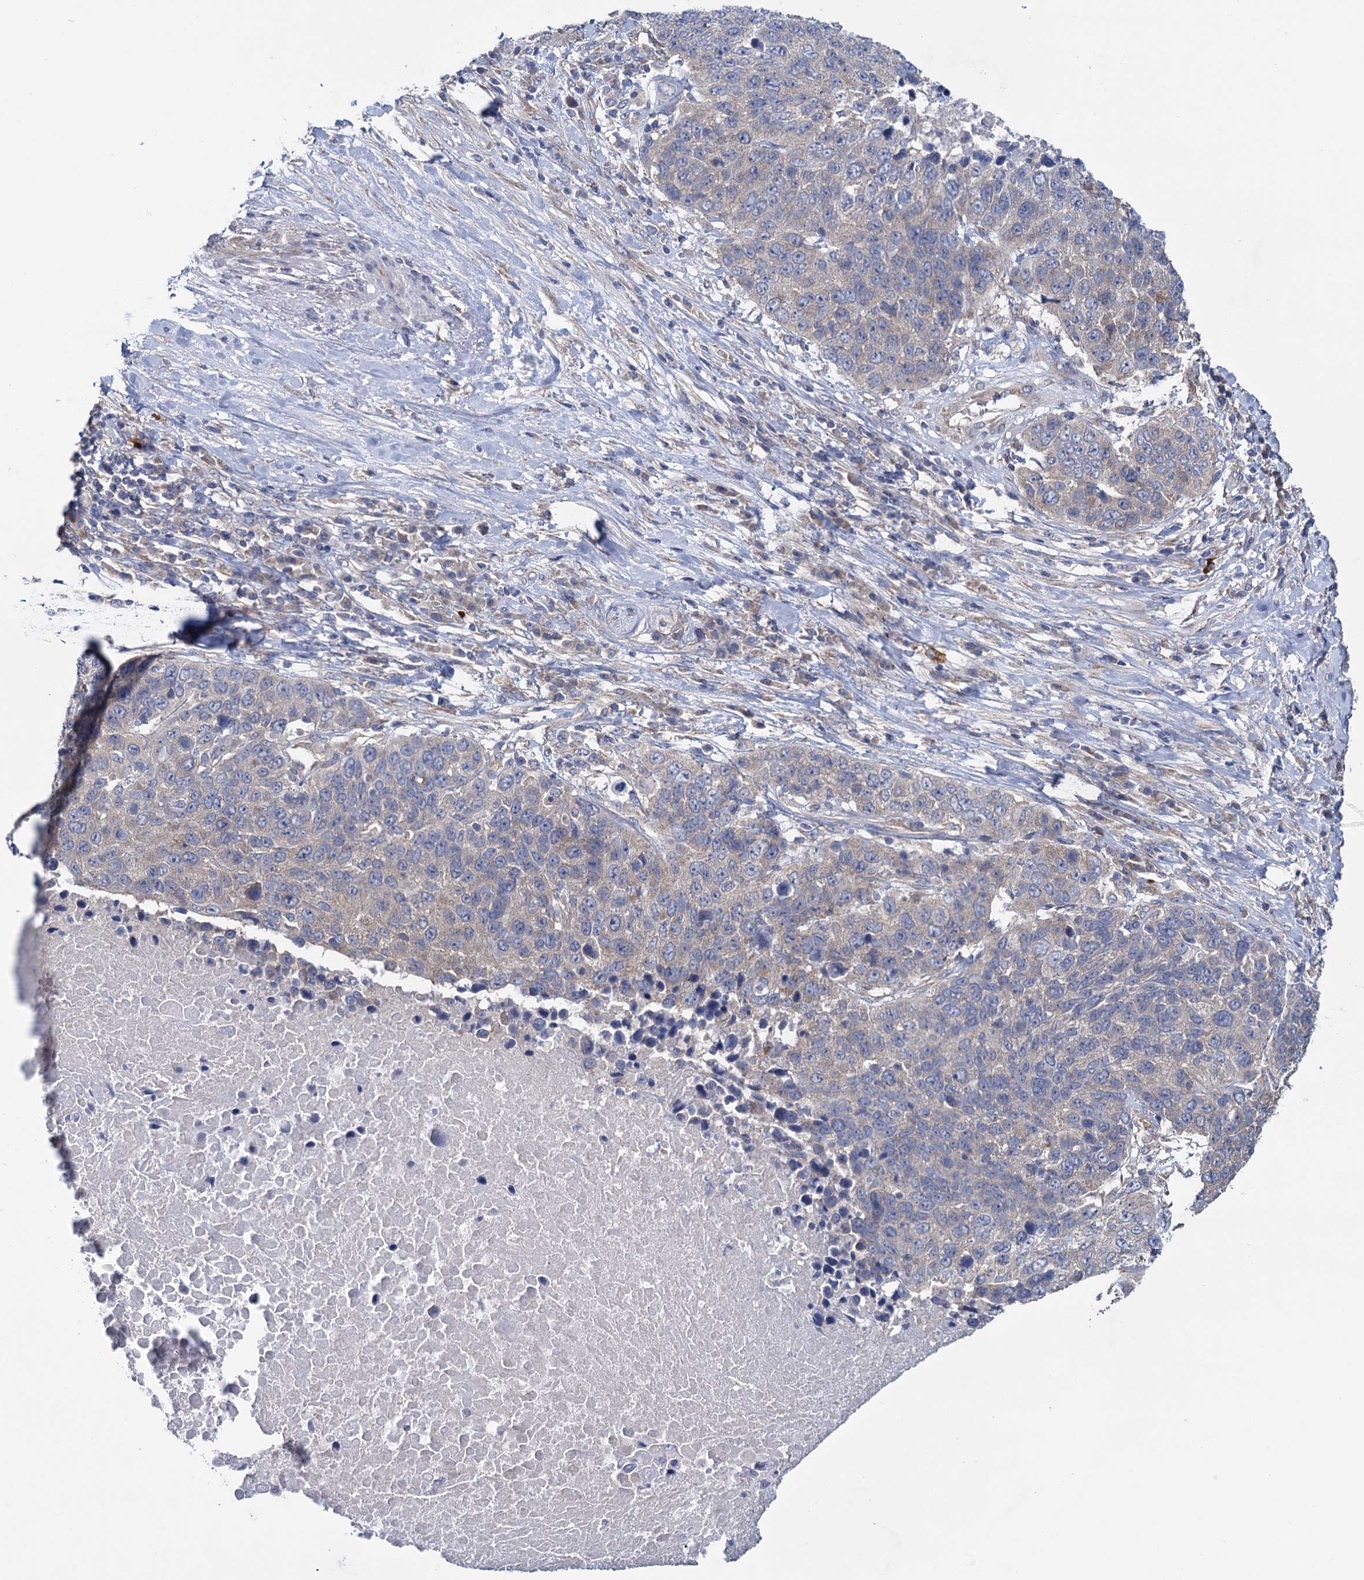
{"staining": {"intensity": "weak", "quantity": "25%-75%", "location": "cytoplasmic/membranous"}, "tissue": "lung cancer", "cell_type": "Tumor cells", "image_type": "cancer", "snomed": [{"axis": "morphology", "description": "Normal tissue, NOS"}, {"axis": "morphology", "description": "Squamous cell carcinoma, NOS"}, {"axis": "topography", "description": "Lymph node"}, {"axis": "topography", "description": "Lung"}], "caption": "Tumor cells show low levels of weak cytoplasmic/membranous staining in approximately 25%-75% of cells in human lung cancer. The protein of interest is stained brown, and the nuclei are stained in blue (DAB (3,3'-diaminobenzidine) IHC with brightfield microscopy, high magnification).", "gene": "GSTM2", "patient": {"sex": "male", "age": 66}}